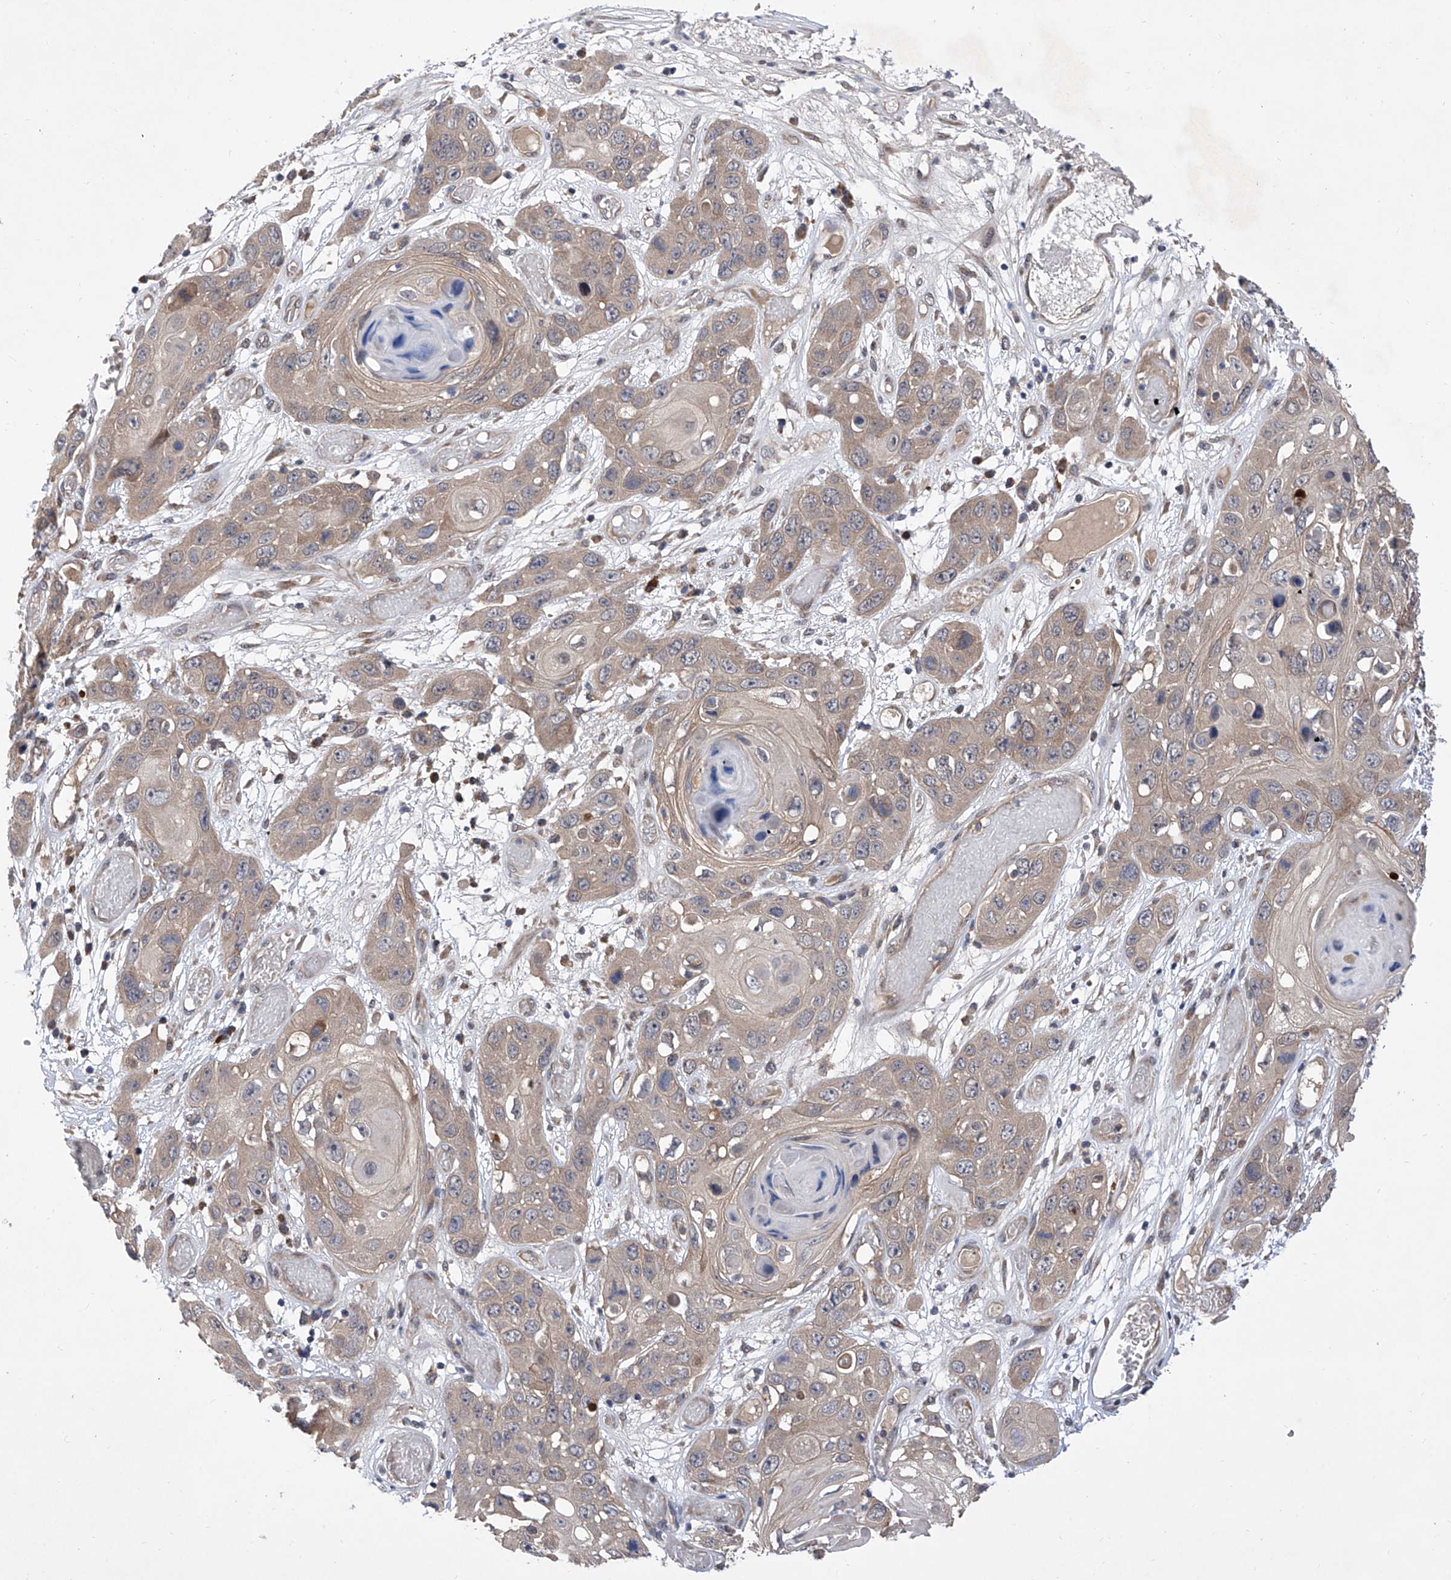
{"staining": {"intensity": "weak", "quantity": ">75%", "location": "cytoplasmic/membranous"}, "tissue": "skin cancer", "cell_type": "Tumor cells", "image_type": "cancer", "snomed": [{"axis": "morphology", "description": "Squamous cell carcinoma, NOS"}, {"axis": "topography", "description": "Skin"}], "caption": "Protein staining demonstrates weak cytoplasmic/membranous expression in approximately >75% of tumor cells in squamous cell carcinoma (skin).", "gene": "USP45", "patient": {"sex": "male", "age": 55}}